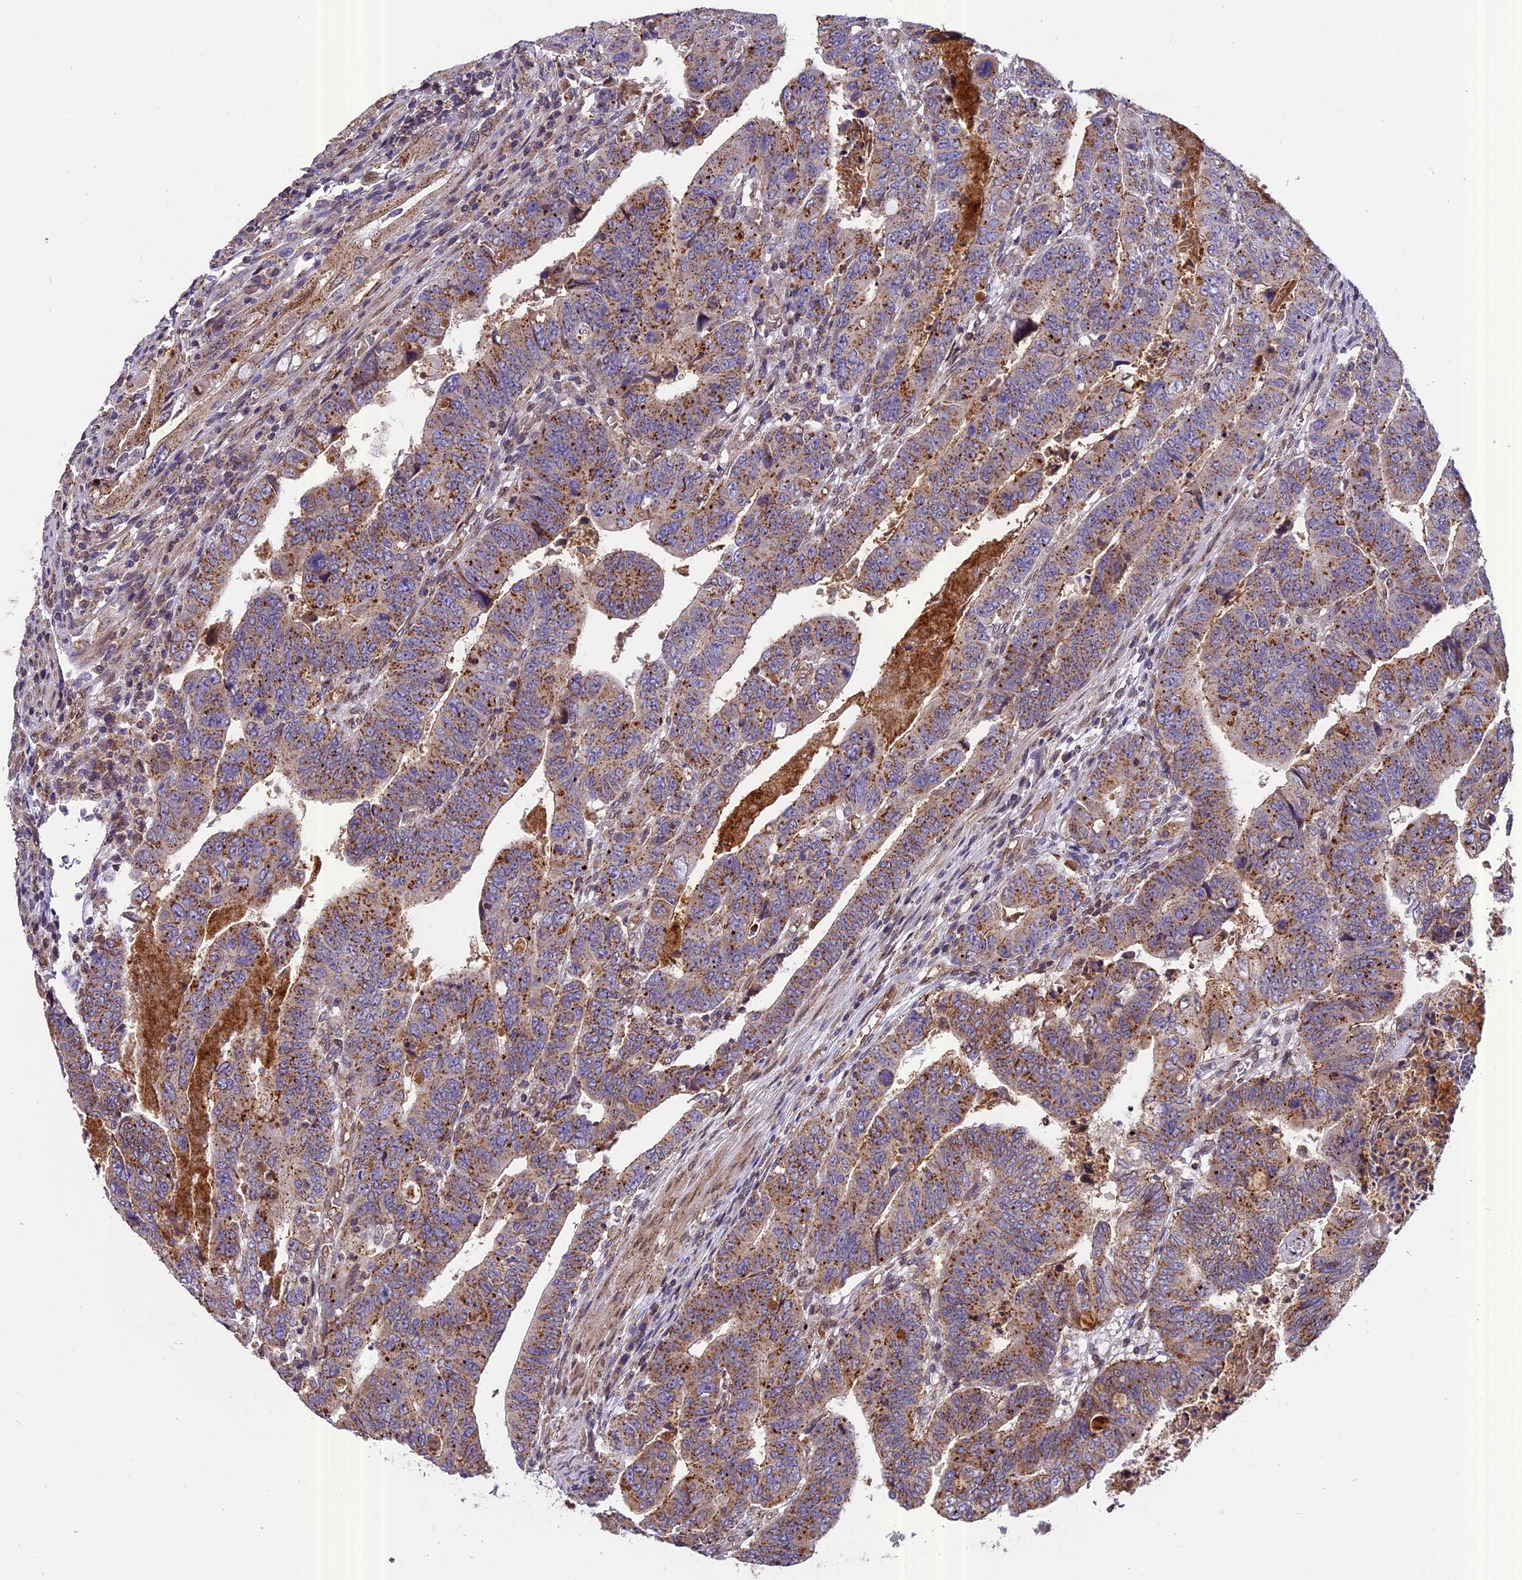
{"staining": {"intensity": "moderate", "quantity": ">75%", "location": "cytoplasmic/membranous"}, "tissue": "colorectal cancer", "cell_type": "Tumor cells", "image_type": "cancer", "snomed": [{"axis": "morphology", "description": "Normal tissue, NOS"}, {"axis": "morphology", "description": "Adenocarcinoma, NOS"}, {"axis": "topography", "description": "Rectum"}], "caption": "Immunohistochemistry (IHC) (DAB (3,3'-diaminobenzidine)) staining of colorectal adenocarcinoma shows moderate cytoplasmic/membranous protein staining in approximately >75% of tumor cells.", "gene": "CHMP2A", "patient": {"sex": "female", "age": 65}}